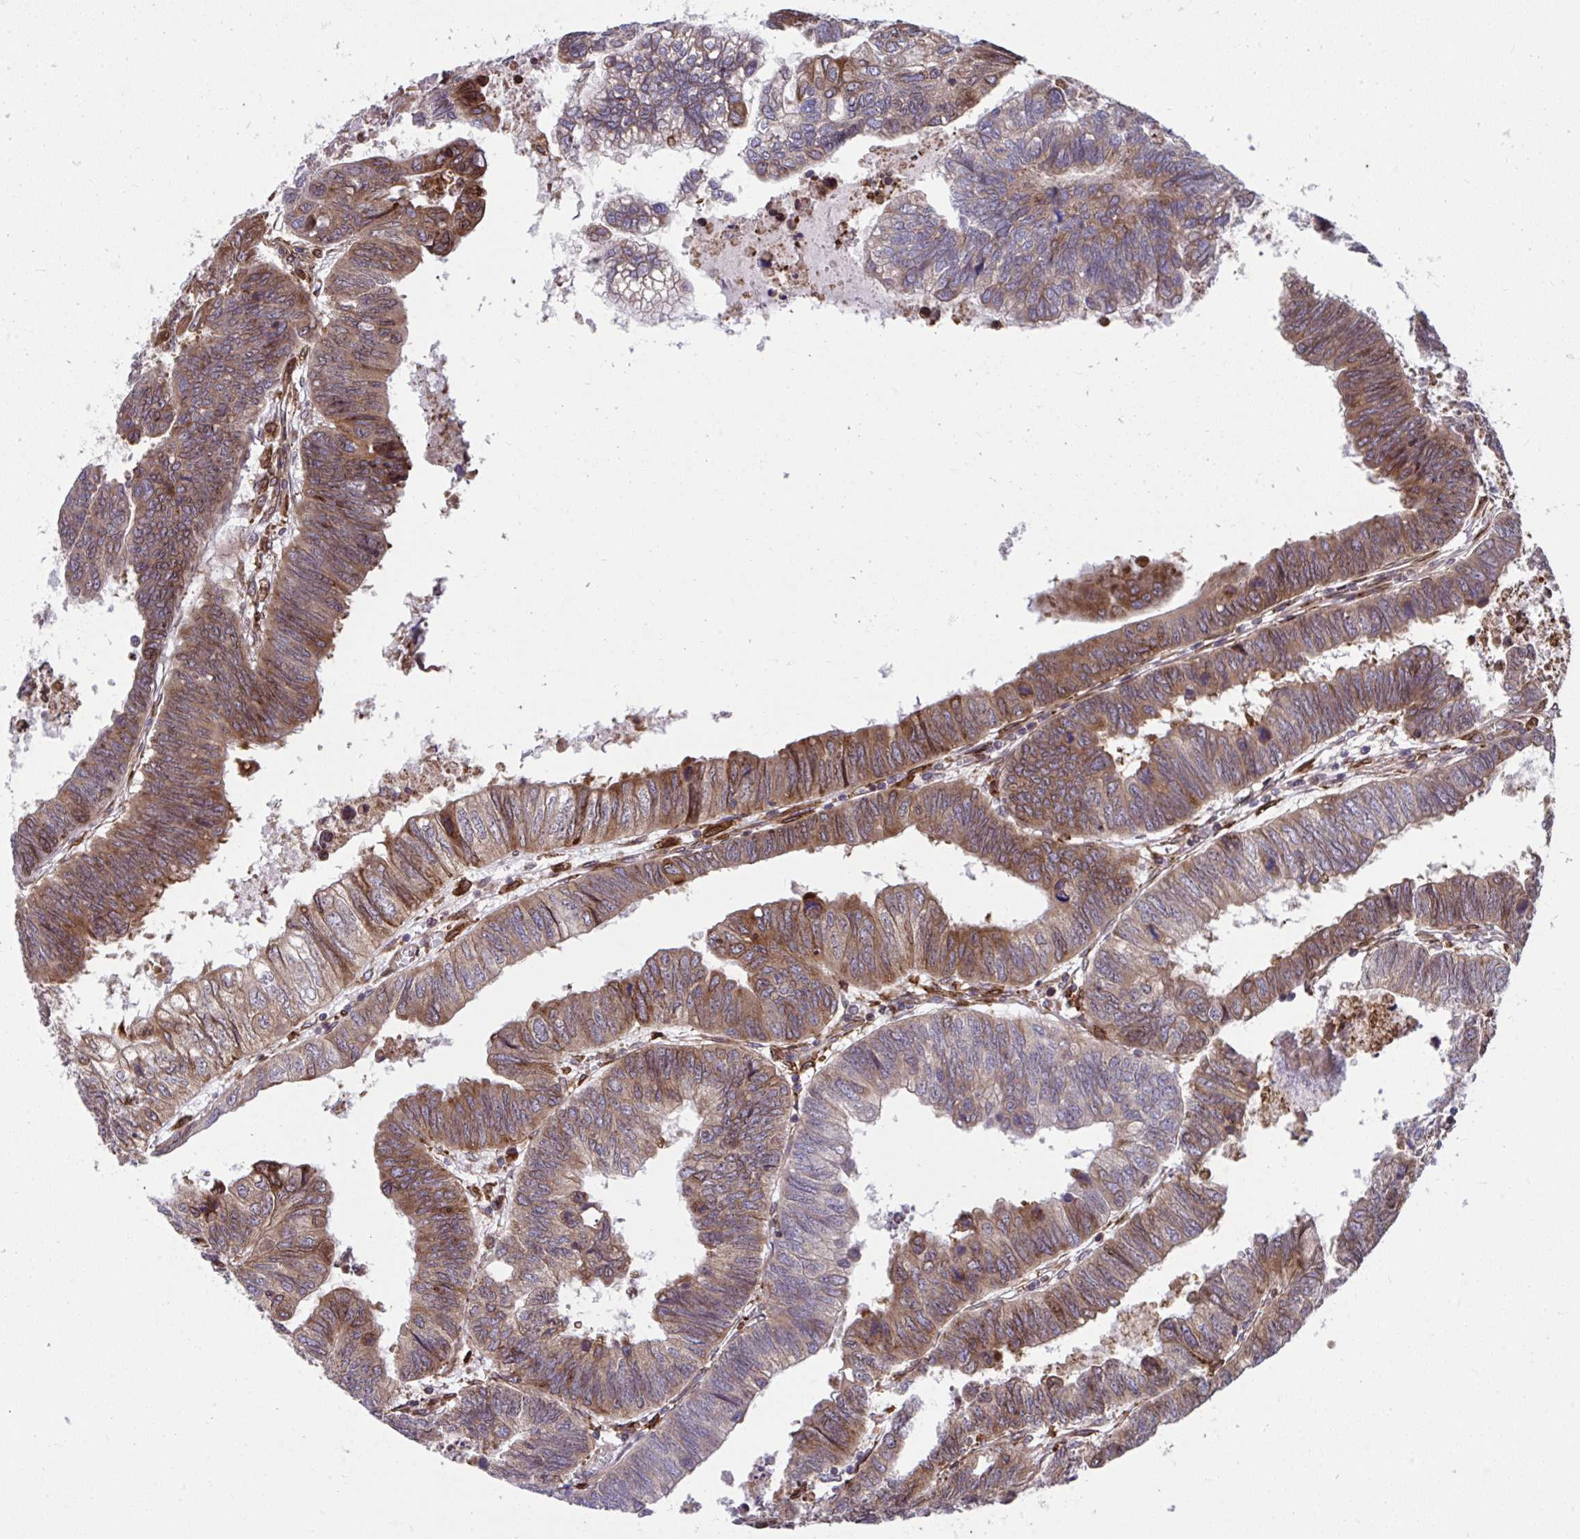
{"staining": {"intensity": "moderate", "quantity": "25%-75%", "location": "cytoplasmic/membranous"}, "tissue": "colorectal cancer", "cell_type": "Tumor cells", "image_type": "cancer", "snomed": [{"axis": "morphology", "description": "Adenocarcinoma, NOS"}, {"axis": "topography", "description": "Colon"}], "caption": "A brown stain shows moderate cytoplasmic/membranous staining of a protein in human colorectal adenocarcinoma tumor cells. Using DAB (brown) and hematoxylin (blue) stains, captured at high magnification using brightfield microscopy.", "gene": "STIM2", "patient": {"sex": "male", "age": 62}}